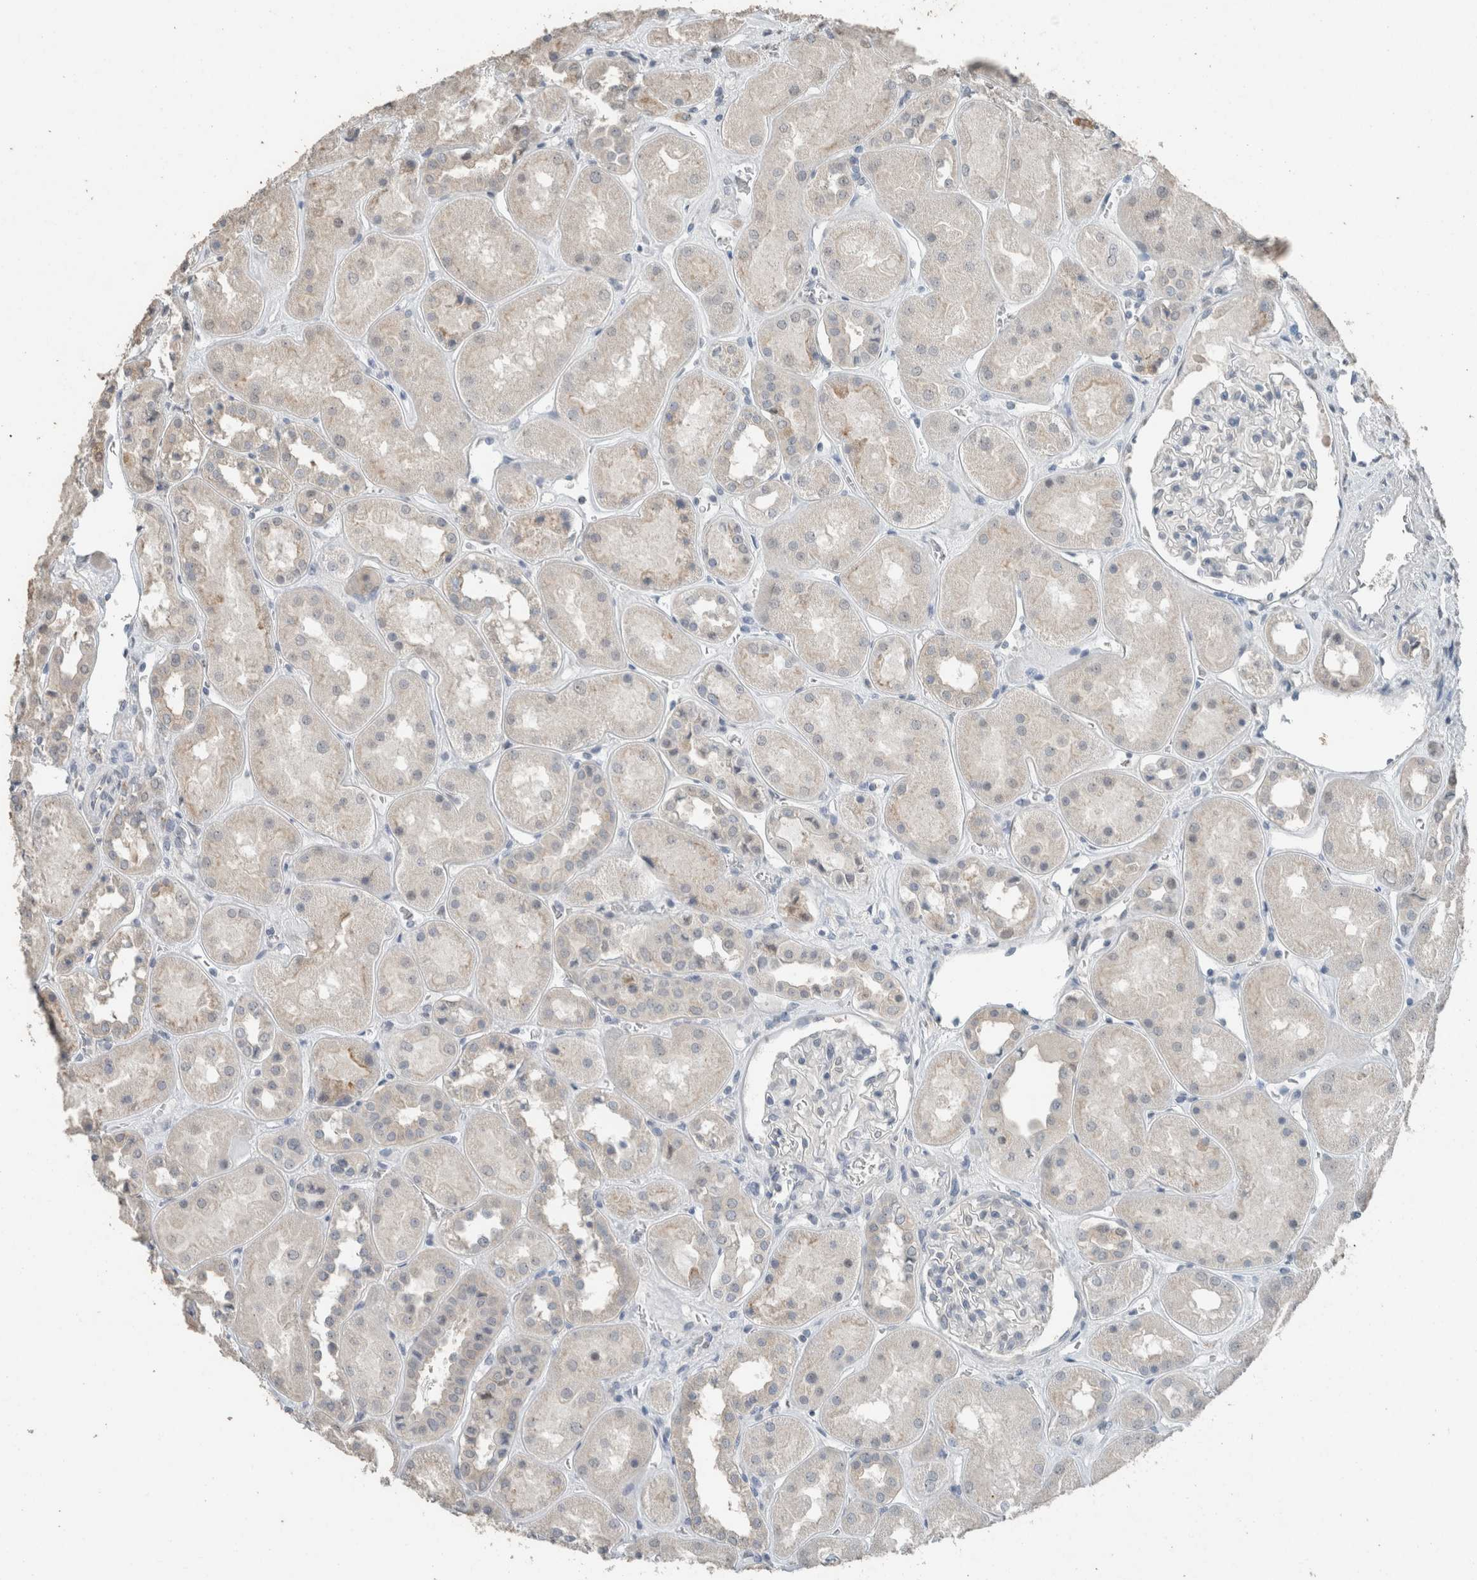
{"staining": {"intensity": "moderate", "quantity": "<25%", "location": "cytoplasmic/membranous"}, "tissue": "kidney", "cell_type": "Cells in glomeruli", "image_type": "normal", "snomed": [{"axis": "morphology", "description": "Normal tissue, NOS"}, {"axis": "topography", "description": "Kidney"}], "caption": "A micrograph showing moderate cytoplasmic/membranous staining in about <25% of cells in glomeruli in normal kidney, as visualized by brown immunohistochemical staining.", "gene": "ACVR2B", "patient": {"sex": "male", "age": 70}}